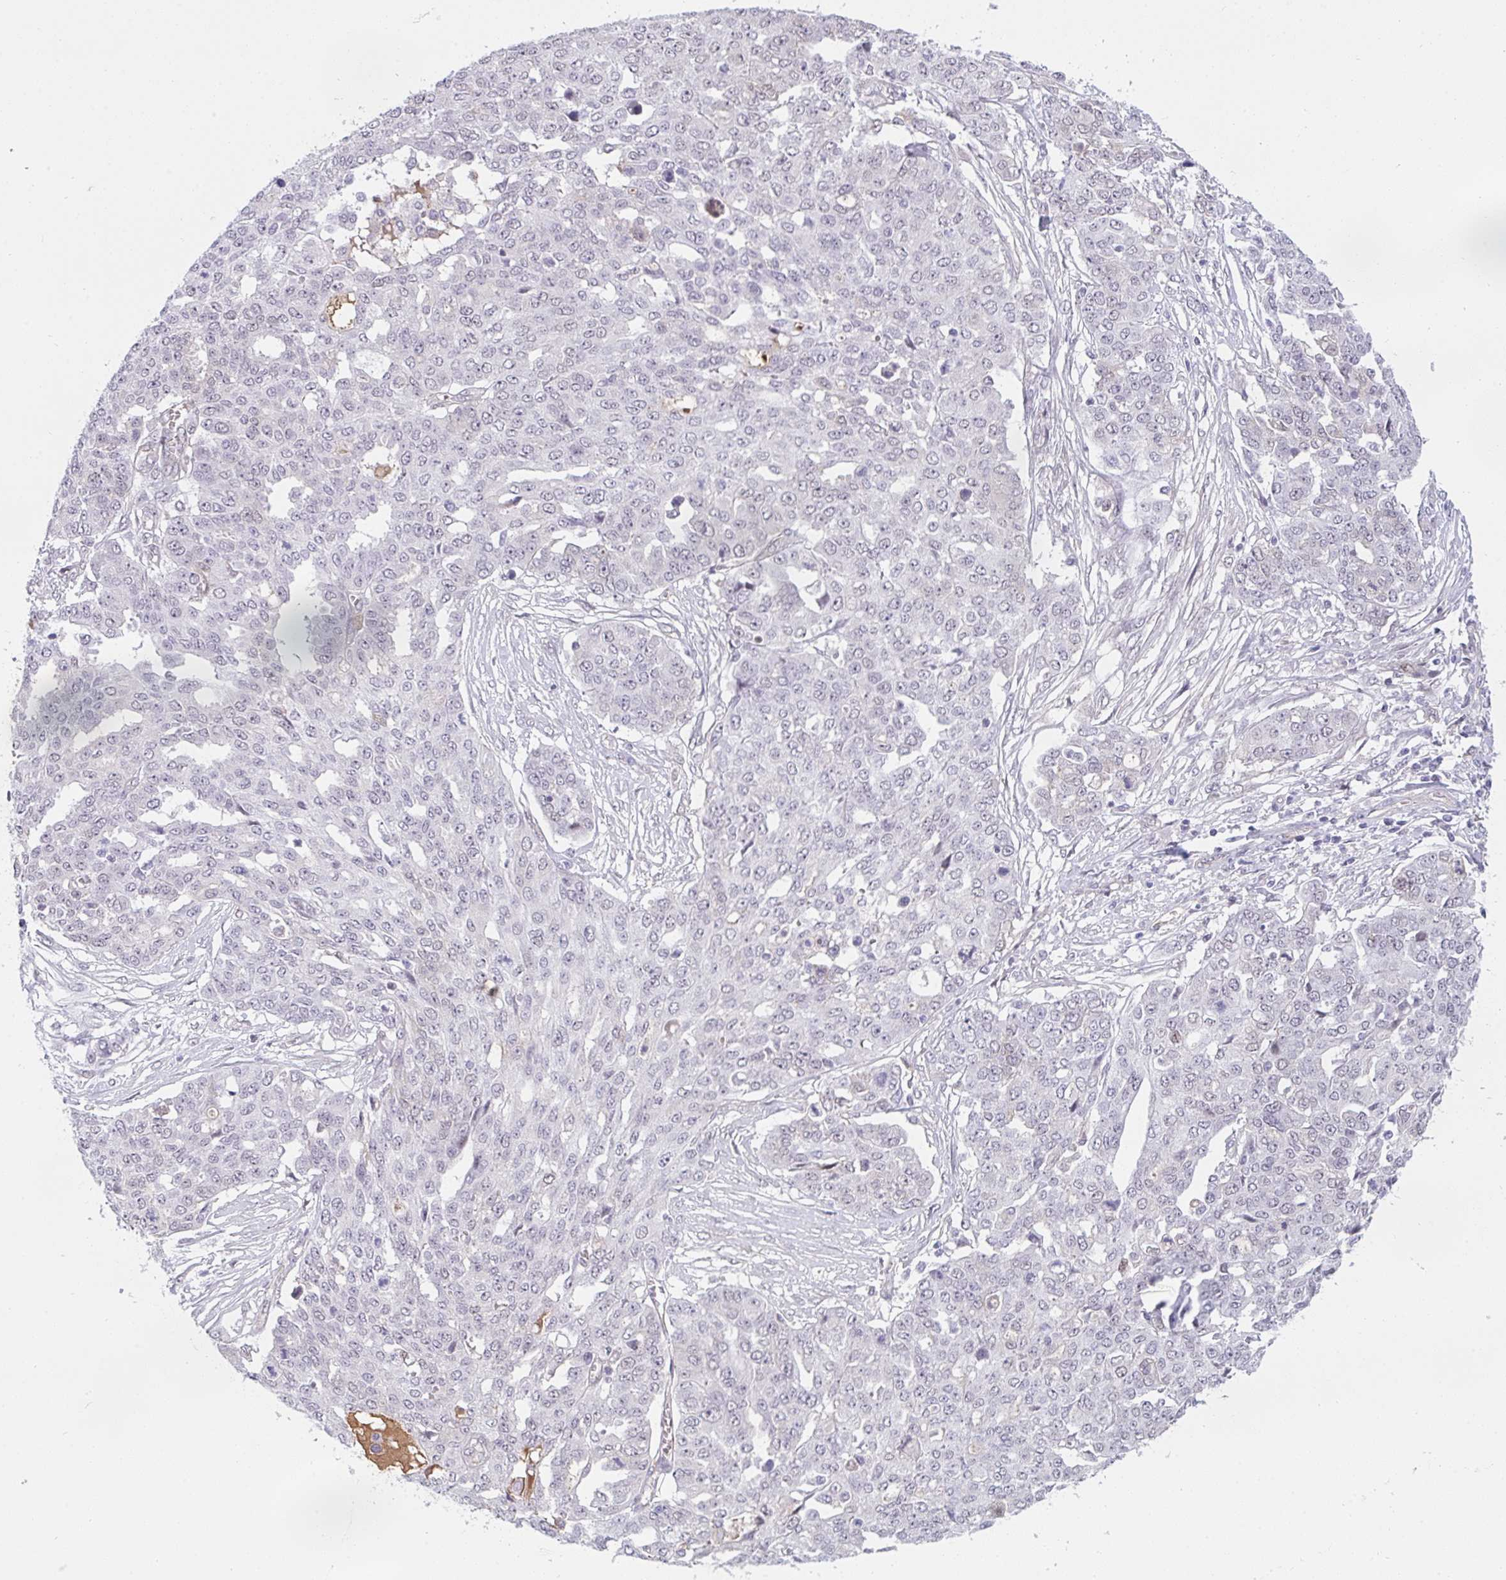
{"staining": {"intensity": "negative", "quantity": "none", "location": "none"}, "tissue": "ovarian cancer", "cell_type": "Tumor cells", "image_type": "cancer", "snomed": [{"axis": "morphology", "description": "Cystadenocarcinoma, serous, NOS"}, {"axis": "topography", "description": "Soft tissue"}, {"axis": "topography", "description": "Ovary"}], "caption": "Immunohistochemistry (IHC) photomicrograph of neoplastic tissue: ovarian cancer stained with DAB (3,3'-diaminobenzidine) shows no significant protein positivity in tumor cells.", "gene": "DSCAML1", "patient": {"sex": "female", "age": 57}}